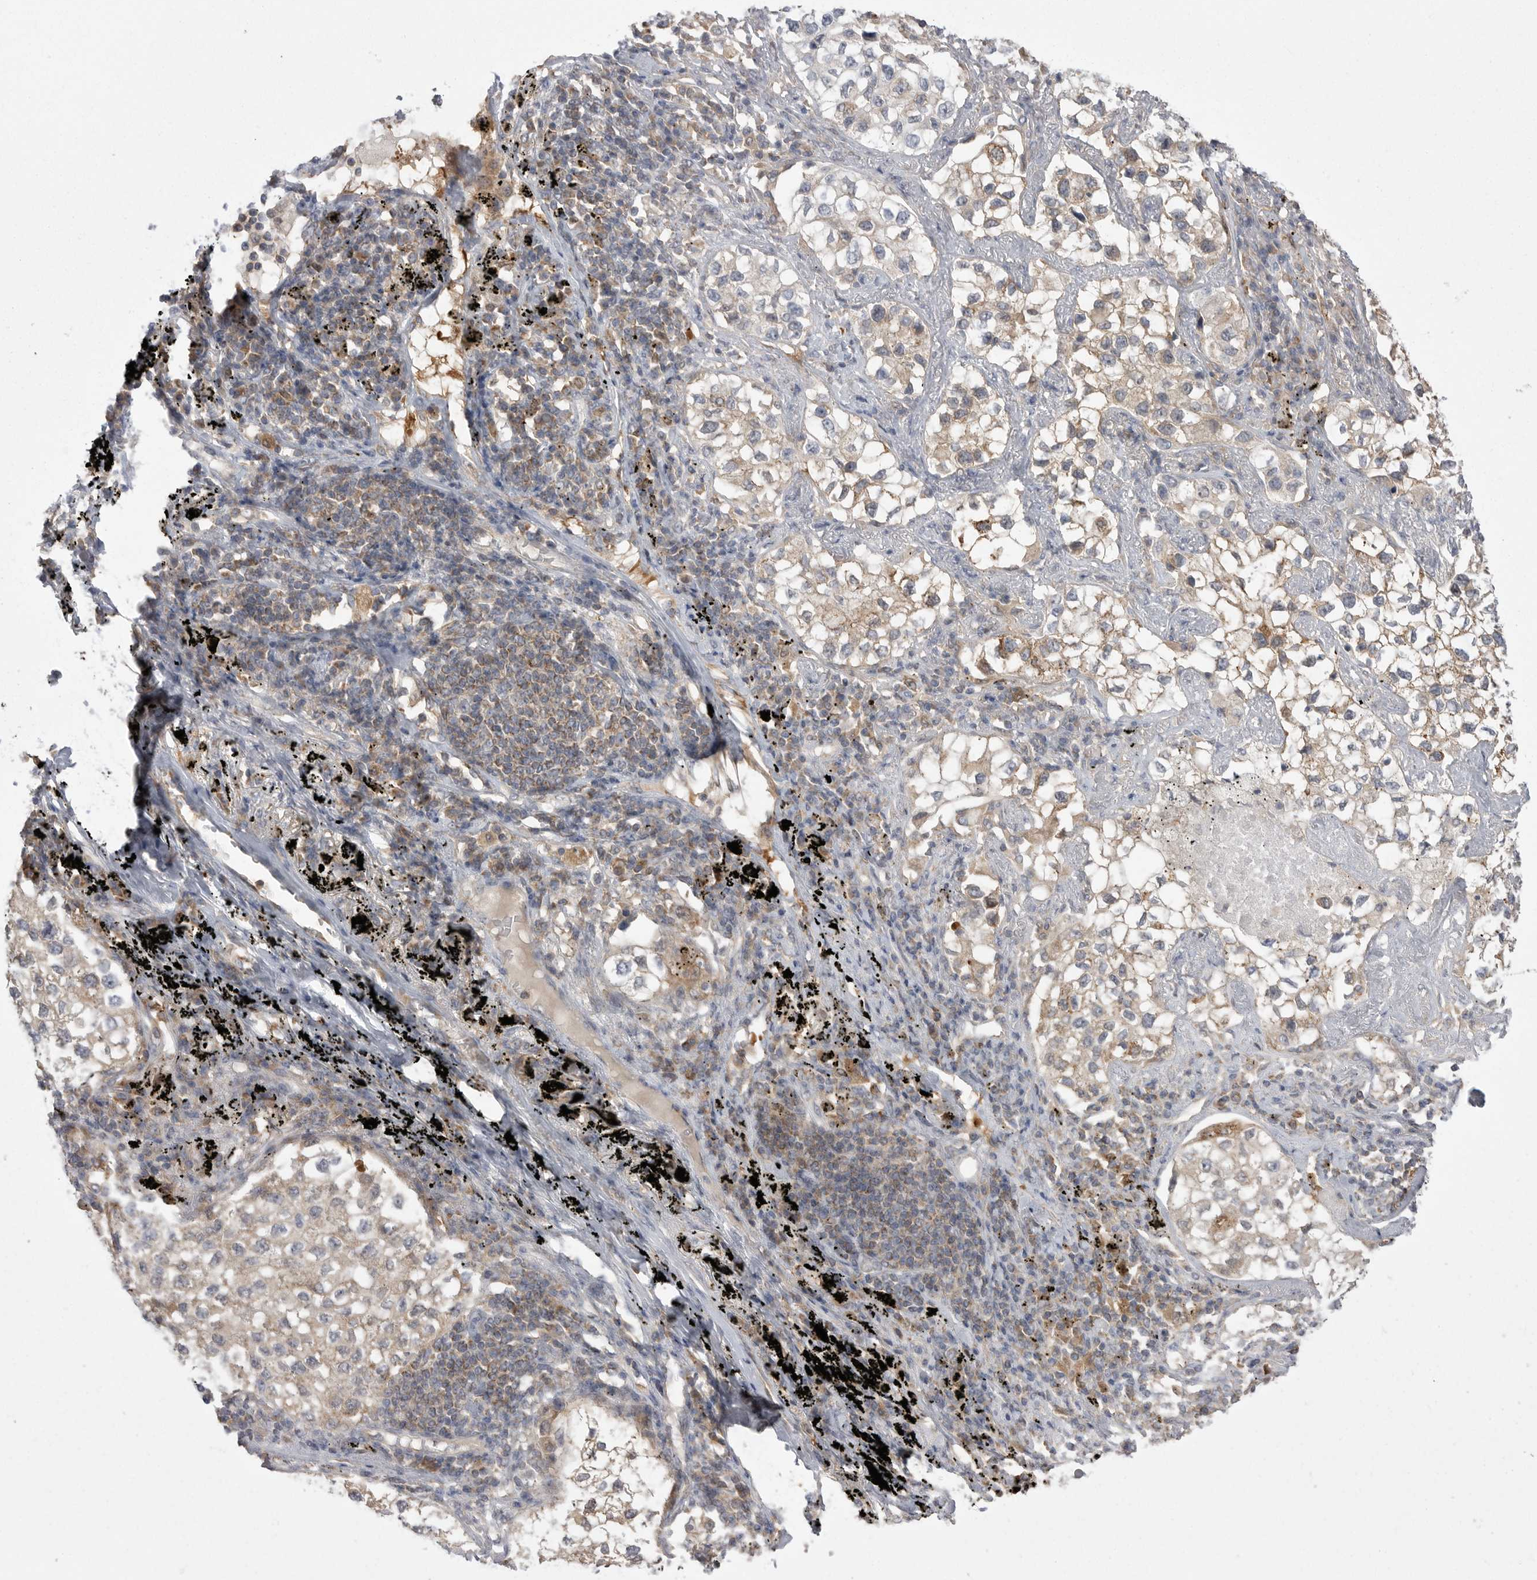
{"staining": {"intensity": "moderate", "quantity": "25%-75%", "location": "cytoplasmic/membranous"}, "tissue": "lung cancer", "cell_type": "Tumor cells", "image_type": "cancer", "snomed": [{"axis": "morphology", "description": "Adenocarcinoma, NOS"}, {"axis": "topography", "description": "Lung"}], "caption": "Moderate cytoplasmic/membranous expression is identified in about 25%-75% of tumor cells in adenocarcinoma (lung).", "gene": "KYAT3", "patient": {"sex": "male", "age": 63}}